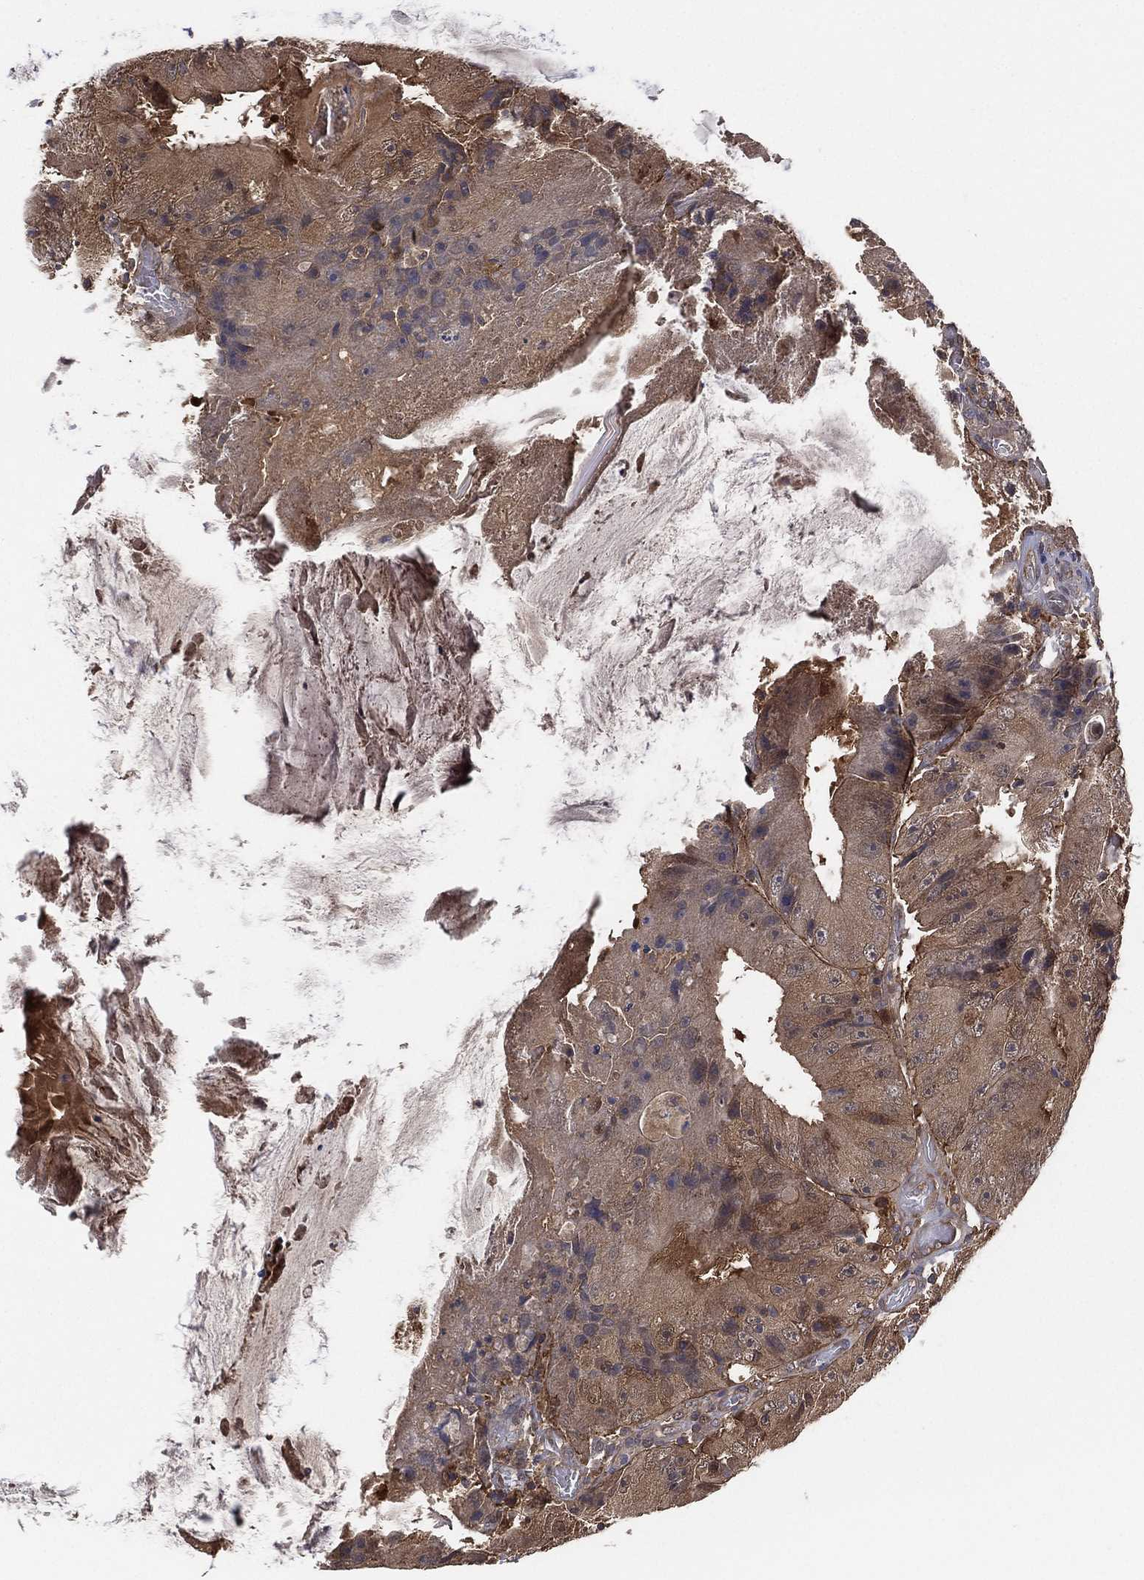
{"staining": {"intensity": "moderate", "quantity": ">75%", "location": "cytoplasmic/membranous"}, "tissue": "colorectal cancer", "cell_type": "Tumor cells", "image_type": "cancer", "snomed": [{"axis": "morphology", "description": "Adenocarcinoma, NOS"}, {"axis": "topography", "description": "Colon"}], "caption": "Immunohistochemistry (IHC) (DAB (3,3'-diaminobenzidine)) staining of colorectal adenocarcinoma demonstrates moderate cytoplasmic/membranous protein expression in about >75% of tumor cells.", "gene": "PSMG4", "patient": {"sex": "female", "age": 86}}